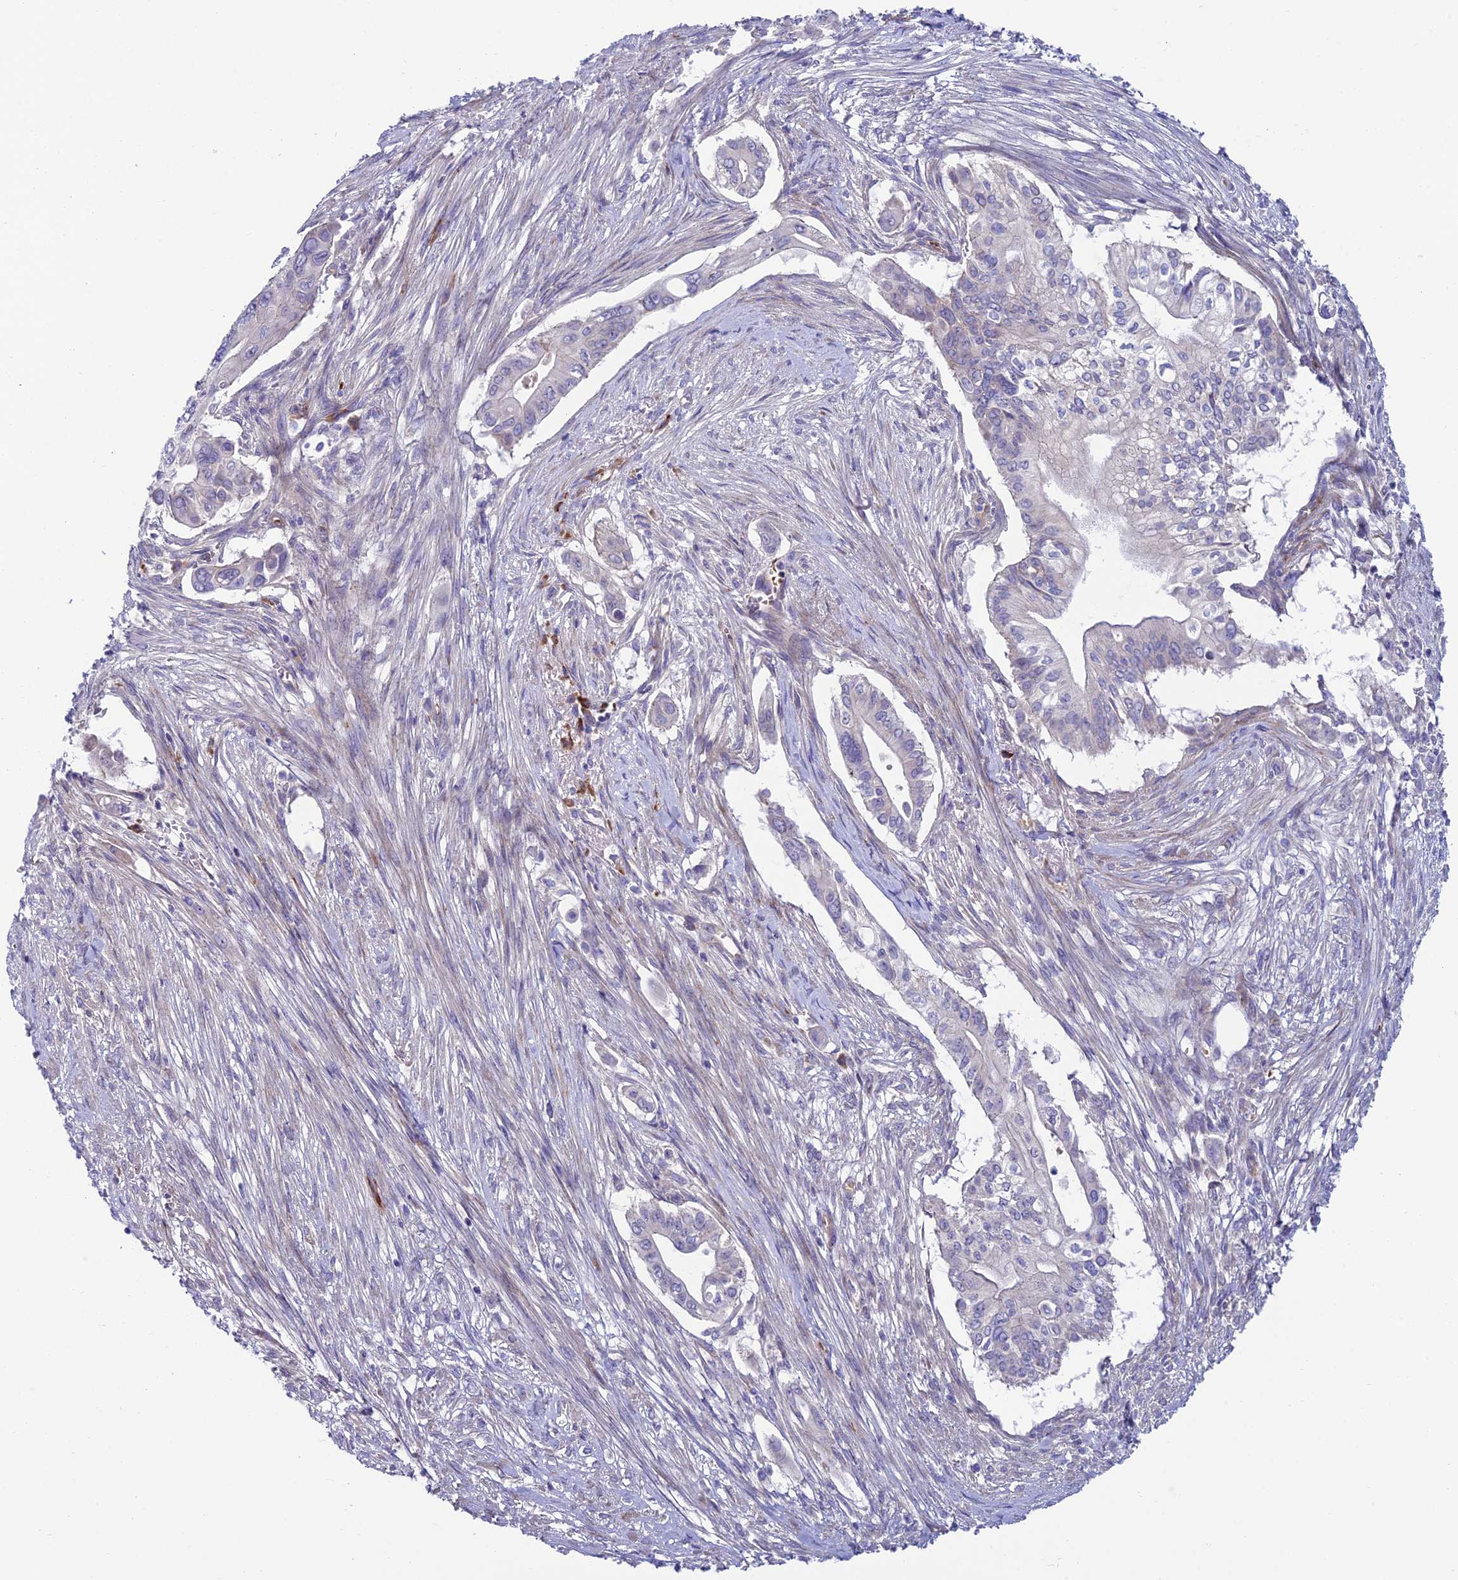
{"staining": {"intensity": "negative", "quantity": "none", "location": "none"}, "tissue": "pancreatic cancer", "cell_type": "Tumor cells", "image_type": "cancer", "snomed": [{"axis": "morphology", "description": "Adenocarcinoma, NOS"}, {"axis": "topography", "description": "Pancreas"}], "caption": "Immunohistochemistry (IHC) image of pancreatic cancer (adenocarcinoma) stained for a protein (brown), which displays no positivity in tumor cells.", "gene": "MACIR", "patient": {"sex": "male", "age": 68}}